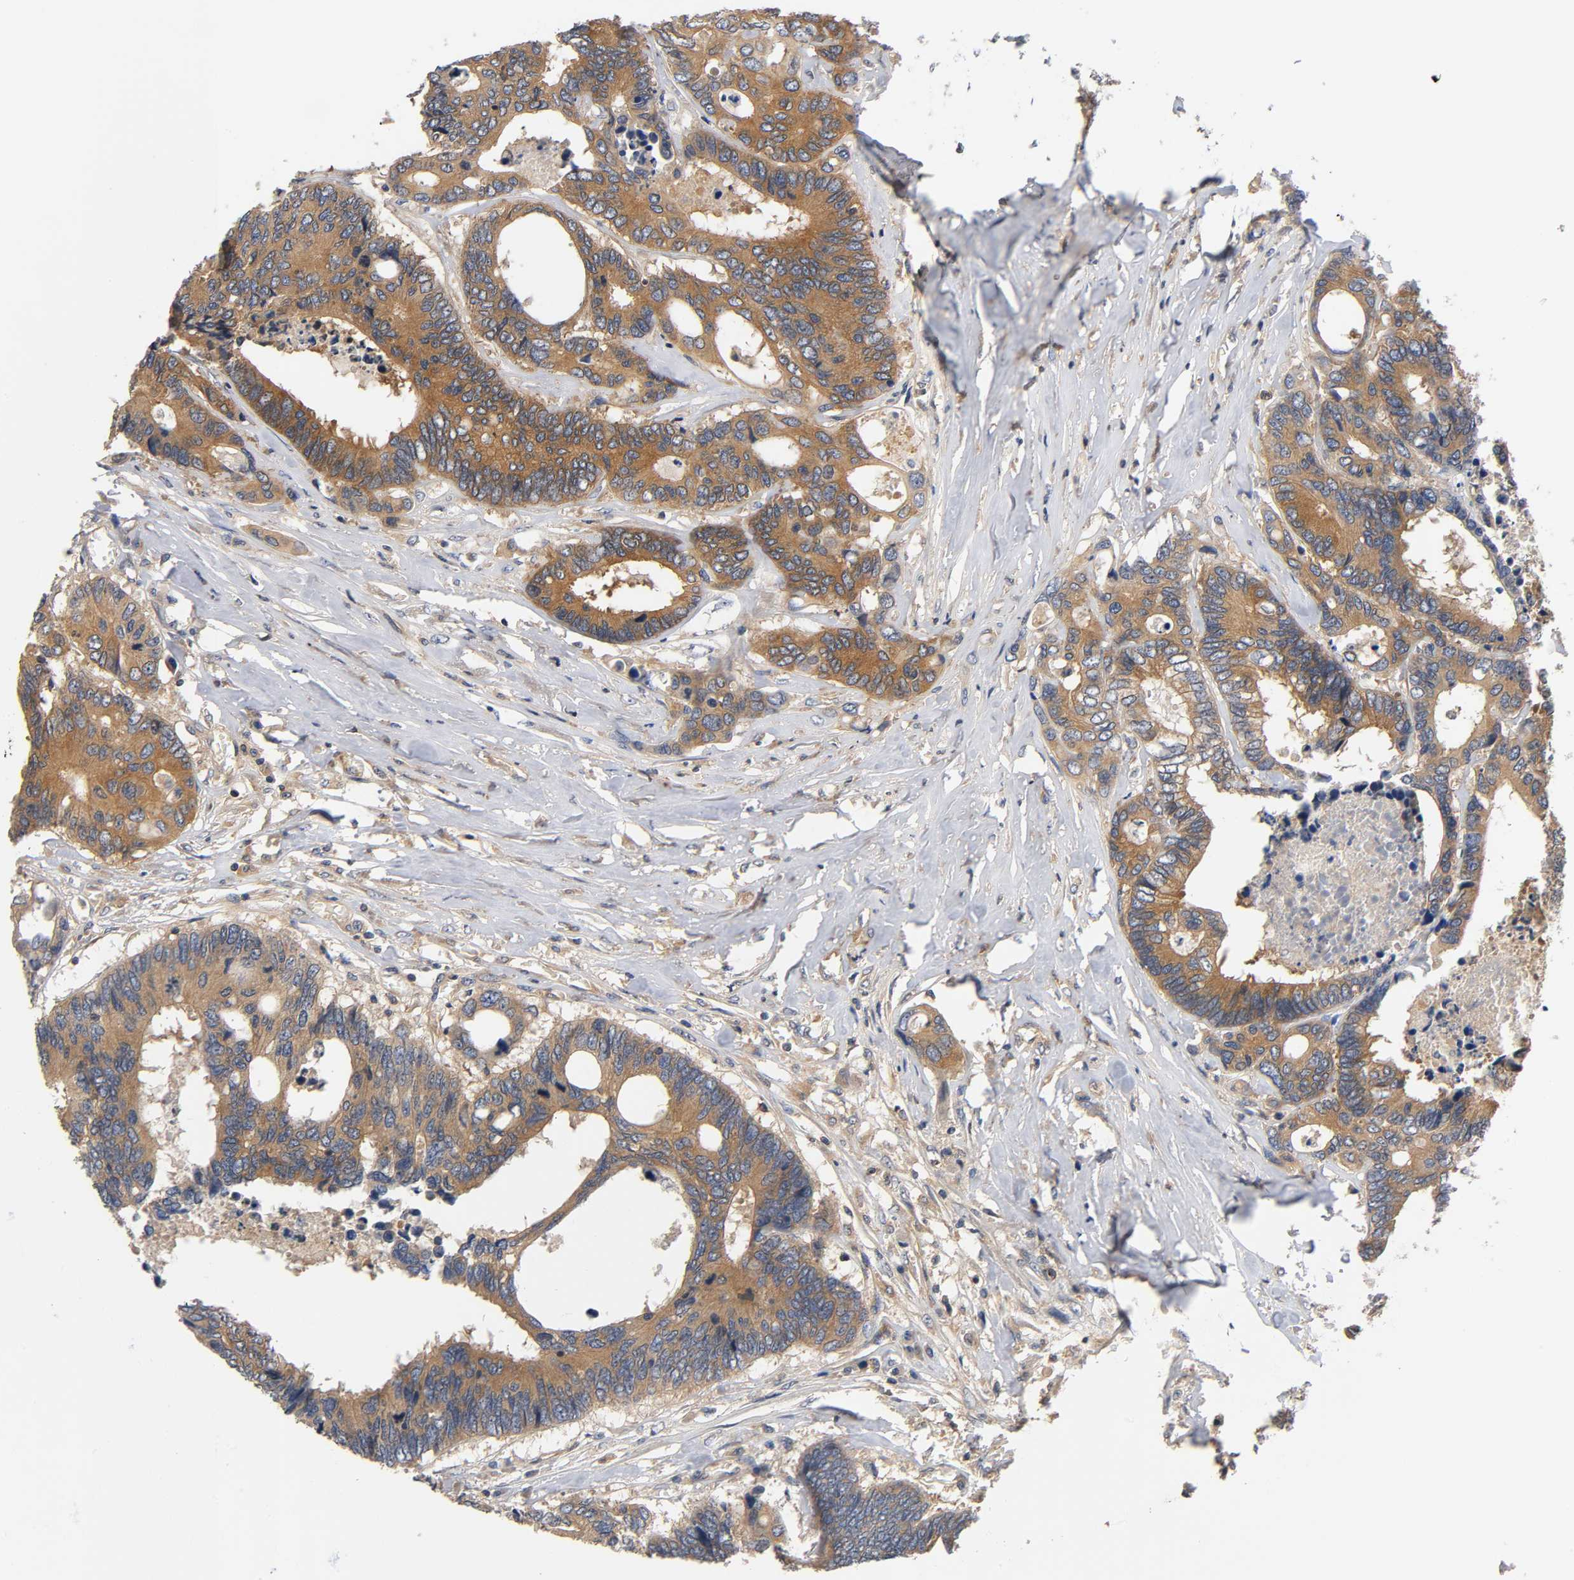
{"staining": {"intensity": "moderate", "quantity": ">75%", "location": "cytoplasmic/membranous"}, "tissue": "colorectal cancer", "cell_type": "Tumor cells", "image_type": "cancer", "snomed": [{"axis": "morphology", "description": "Adenocarcinoma, NOS"}, {"axis": "topography", "description": "Rectum"}], "caption": "Moderate cytoplasmic/membranous expression is identified in about >75% of tumor cells in colorectal cancer.", "gene": "PRKAB1", "patient": {"sex": "male", "age": 55}}